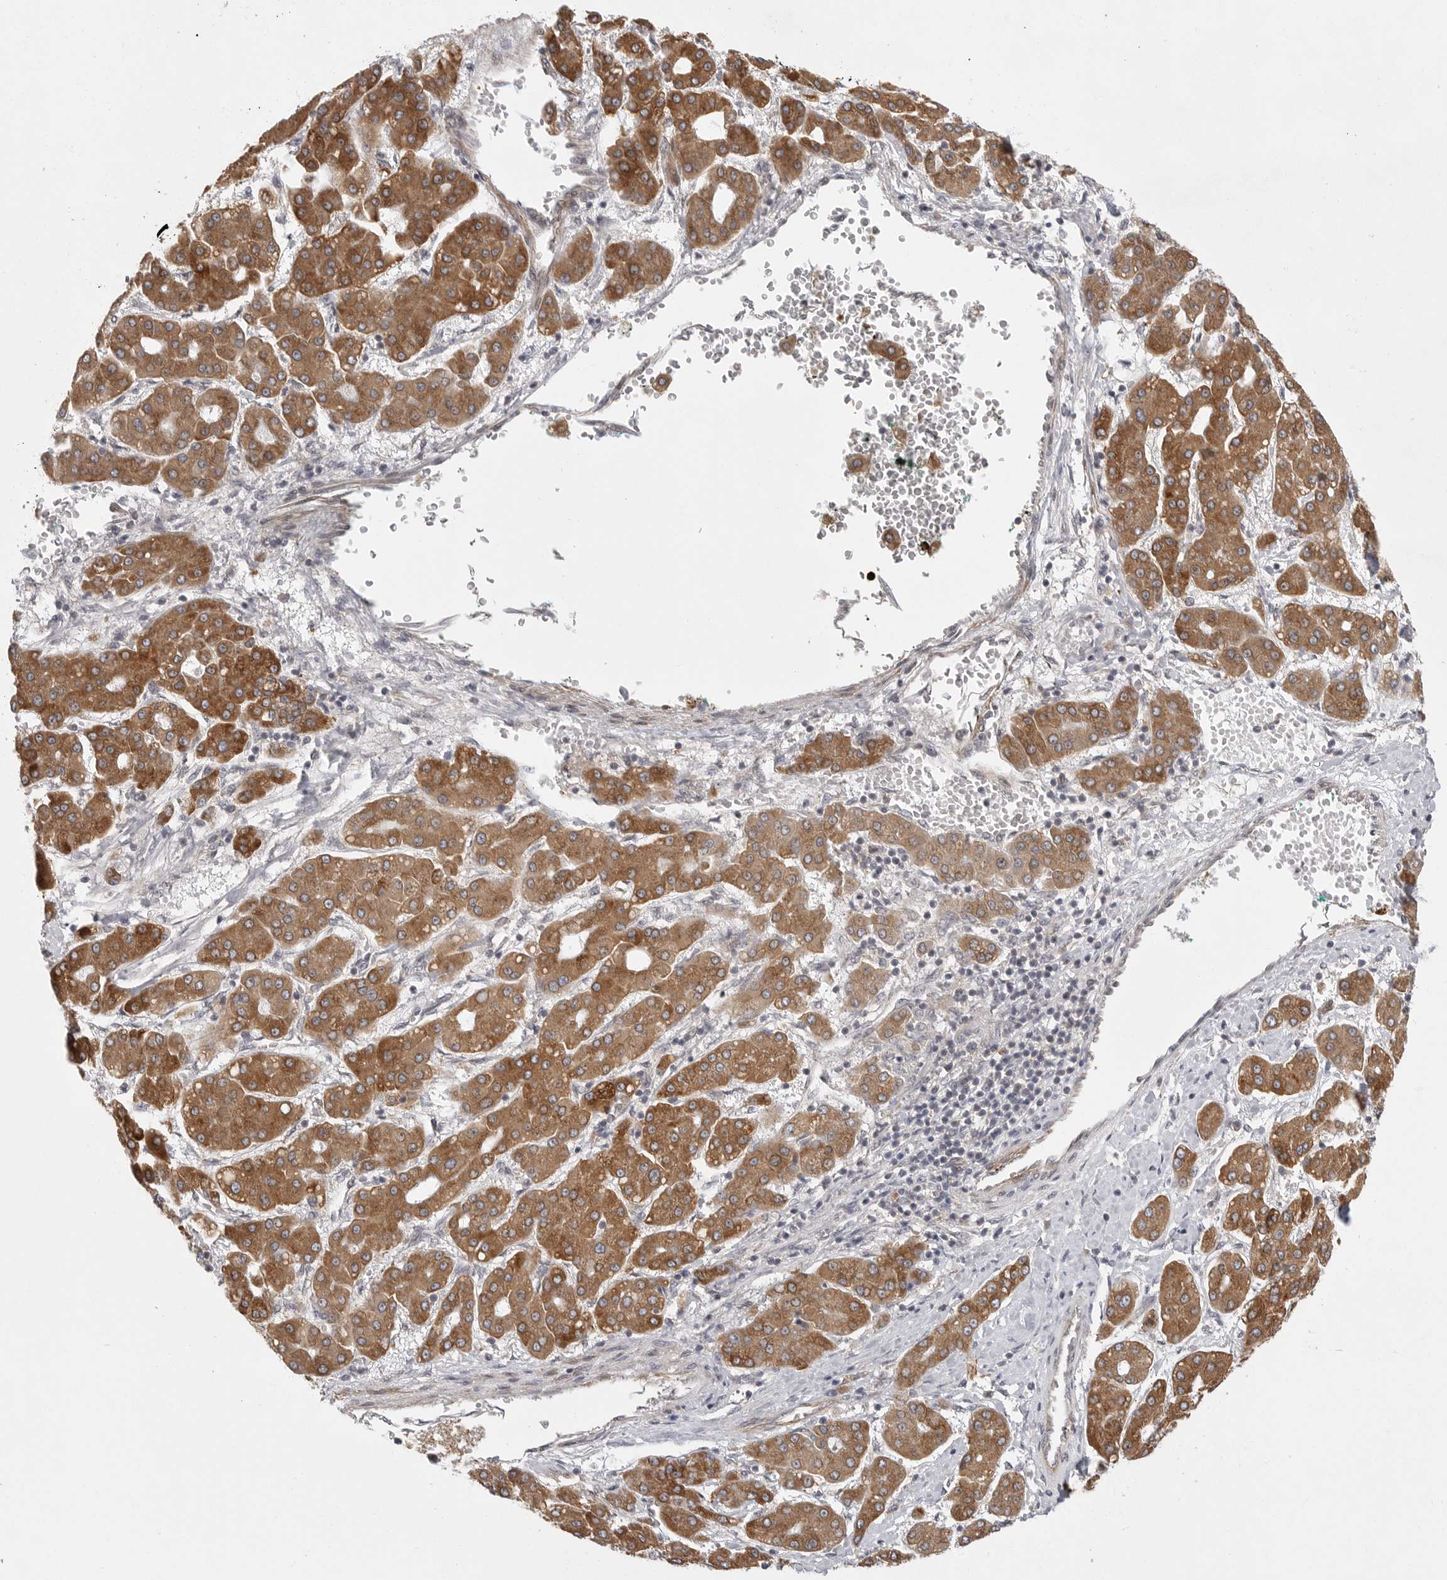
{"staining": {"intensity": "strong", "quantity": ">75%", "location": "cytoplasmic/membranous"}, "tissue": "liver cancer", "cell_type": "Tumor cells", "image_type": "cancer", "snomed": [{"axis": "morphology", "description": "Carcinoma, Hepatocellular, NOS"}, {"axis": "topography", "description": "Liver"}], "caption": "Liver cancer (hepatocellular carcinoma) stained for a protein reveals strong cytoplasmic/membranous positivity in tumor cells.", "gene": "CERS2", "patient": {"sex": "male", "age": 65}}